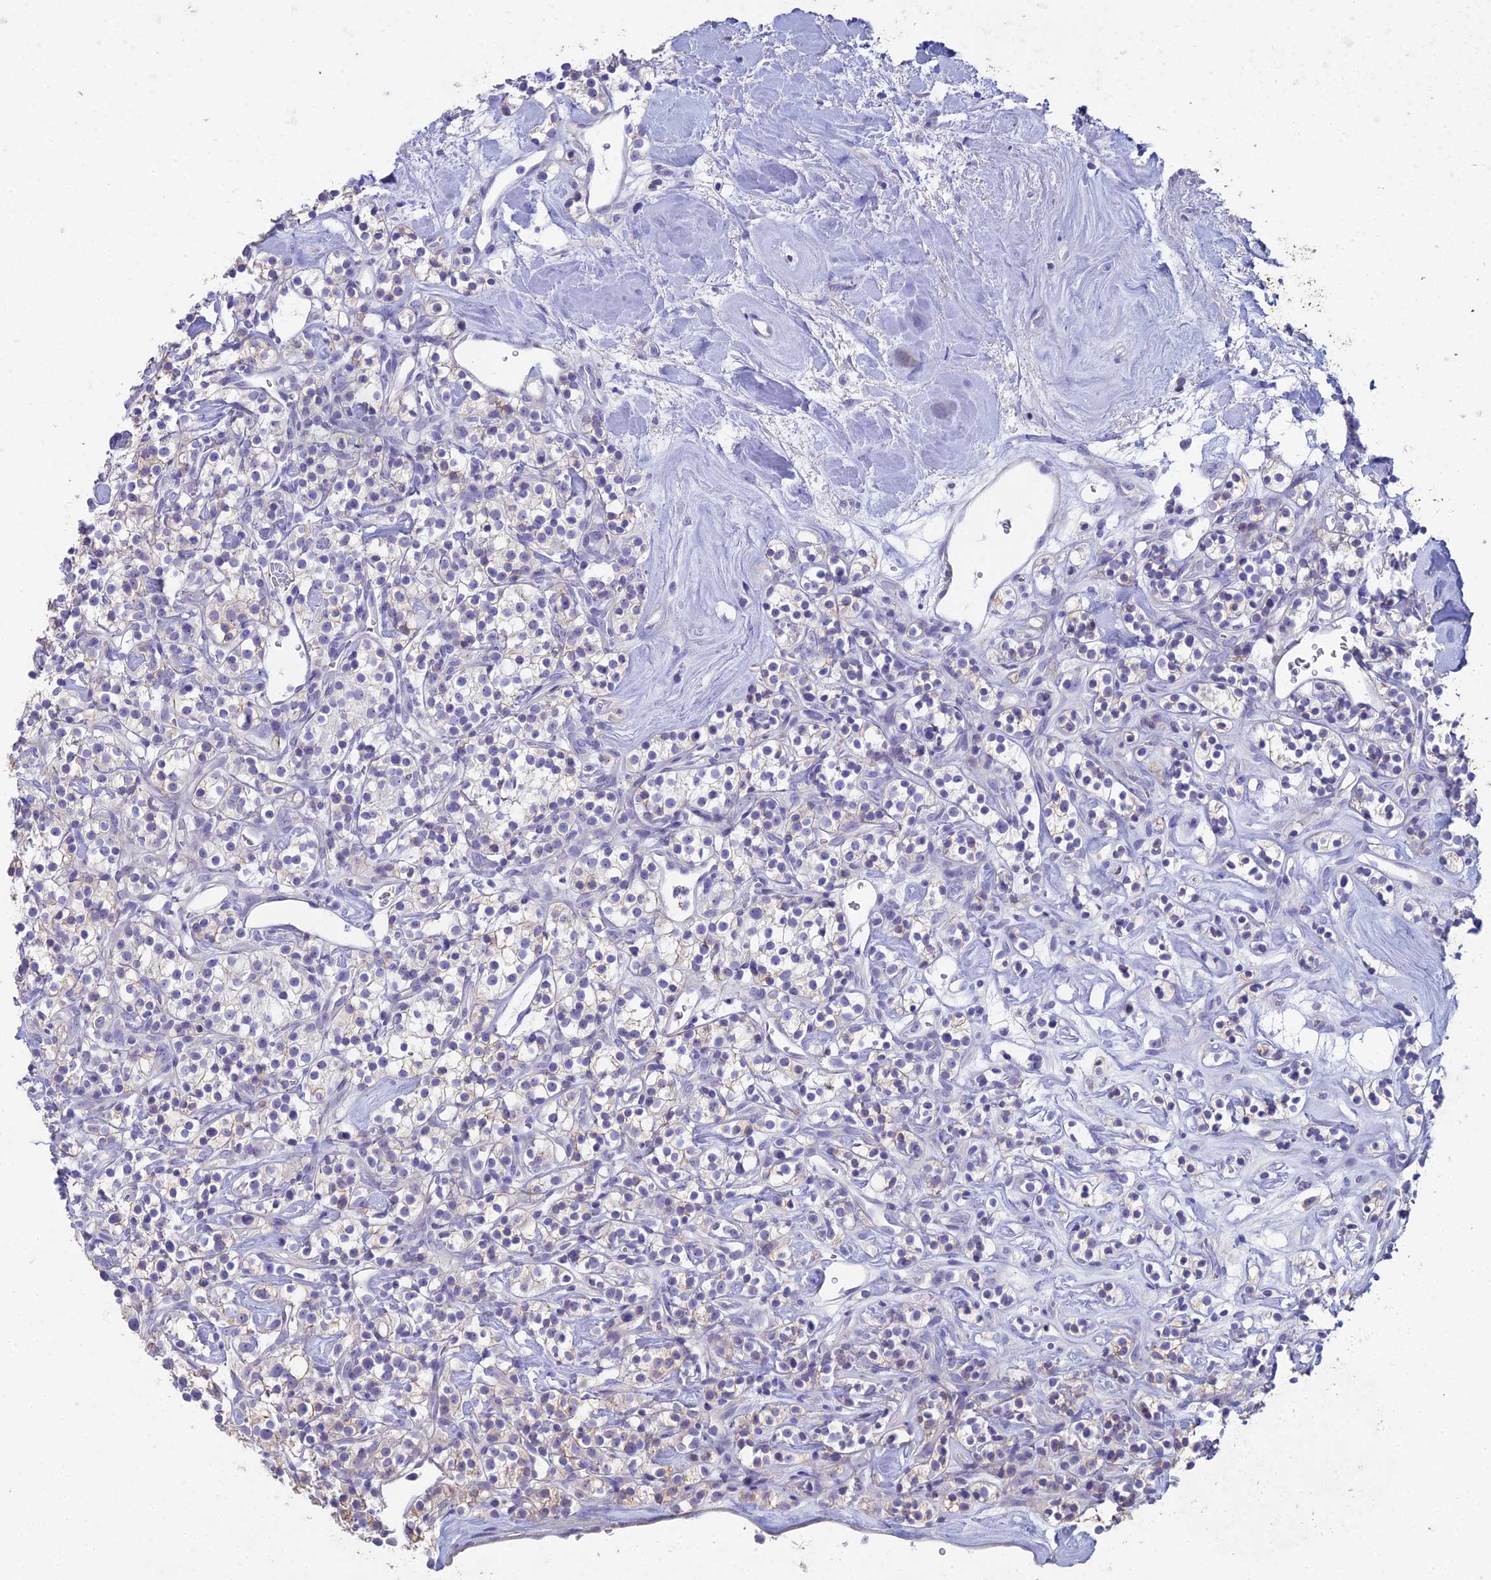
{"staining": {"intensity": "negative", "quantity": "none", "location": "none"}, "tissue": "renal cancer", "cell_type": "Tumor cells", "image_type": "cancer", "snomed": [{"axis": "morphology", "description": "Adenocarcinoma, NOS"}, {"axis": "topography", "description": "Kidney"}], "caption": "A photomicrograph of renal cancer (adenocarcinoma) stained for a protein exhibits no brown staining in tumor cells. The staining was performed using DAB to visualize the protein expression in brown, while the nuclei were stained in blue with hematoxylin (Magnification: 20x).", "gene": "NCAM1", "patient": {"sex": "male", "age": 77}}